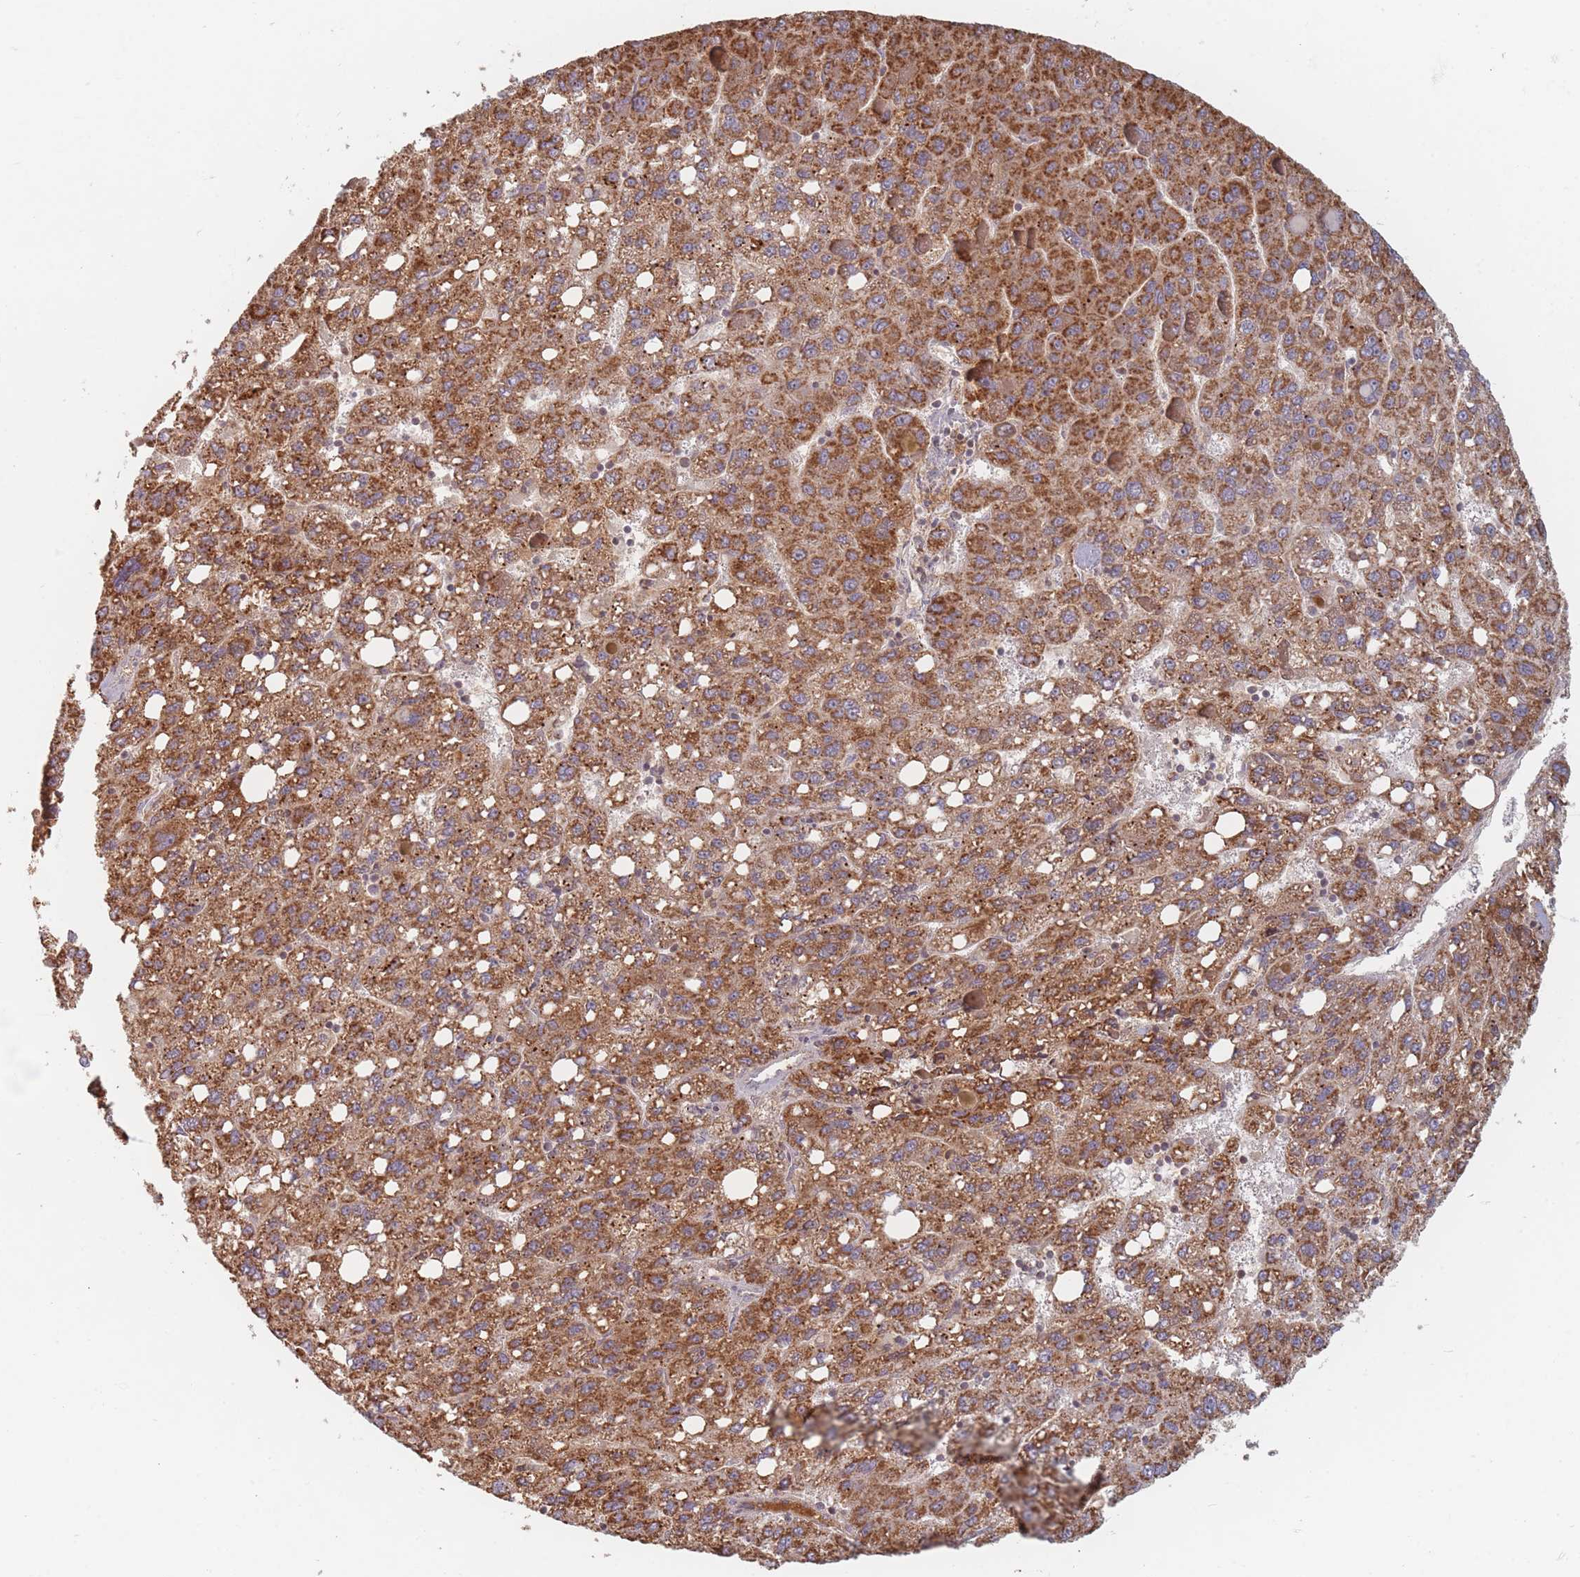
{"staining": {"intensity": "strong", "quantity": ">75%", "location": "cytoplasmic/membranous"}, "tissue": "liver cancer", "cell_type": "Tumor cells", "image_type": "cancer", "snomed": [{"axis": "morphology", "description": "Carcinoma, Hepatocellular, NOS"}, {"axis": "topography", "description": "Liver"}], "caption": "A high amount of strong cytoplasmic/membranous positivity is appreciated in about >75% of tumor cells in liver cancer tissue.", "gene": "OR2M4", "patient": {"sex": "female", "age": 82}}